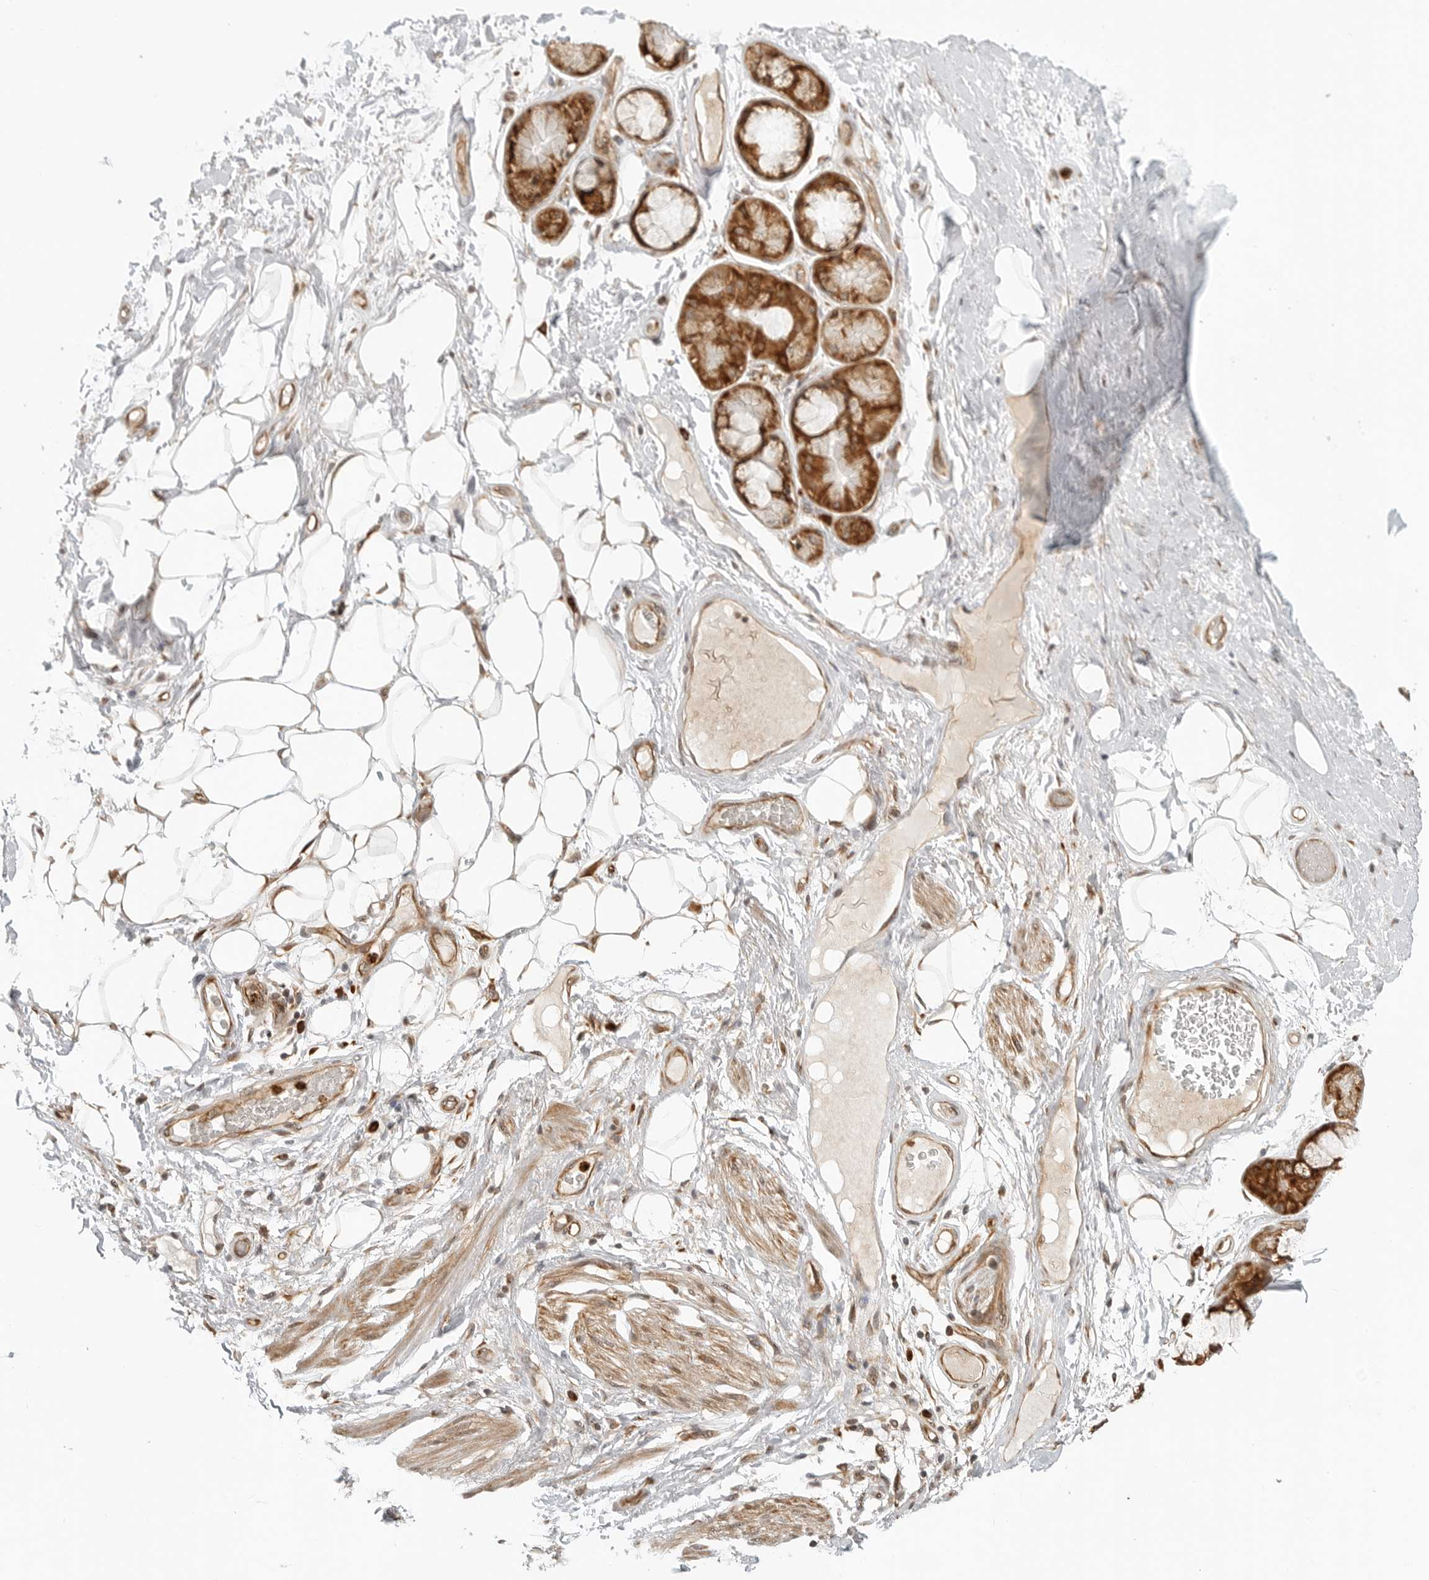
{"staining": {"intensity": "weak", "quantity": "25%-75%", "location": "cytoplasmic/membranous"}, "tissue": "adipose tissue", "cell_type": "Adipocytes", "image_type": "normal", "snomed": [{"axis": "morphology", "description": "Normal tissue, NOS"}, {"axis": "topography", "description": "Bronchus"}], "caption": "Benign adipose tissue was stained to show a protein in brown. There is low levels of weak cytoplasmic/membranous positivity in approximately 25%-75% of adipocytes.", "gene": "DSCC1", "patient": {"sex": "male", "age": 66}}